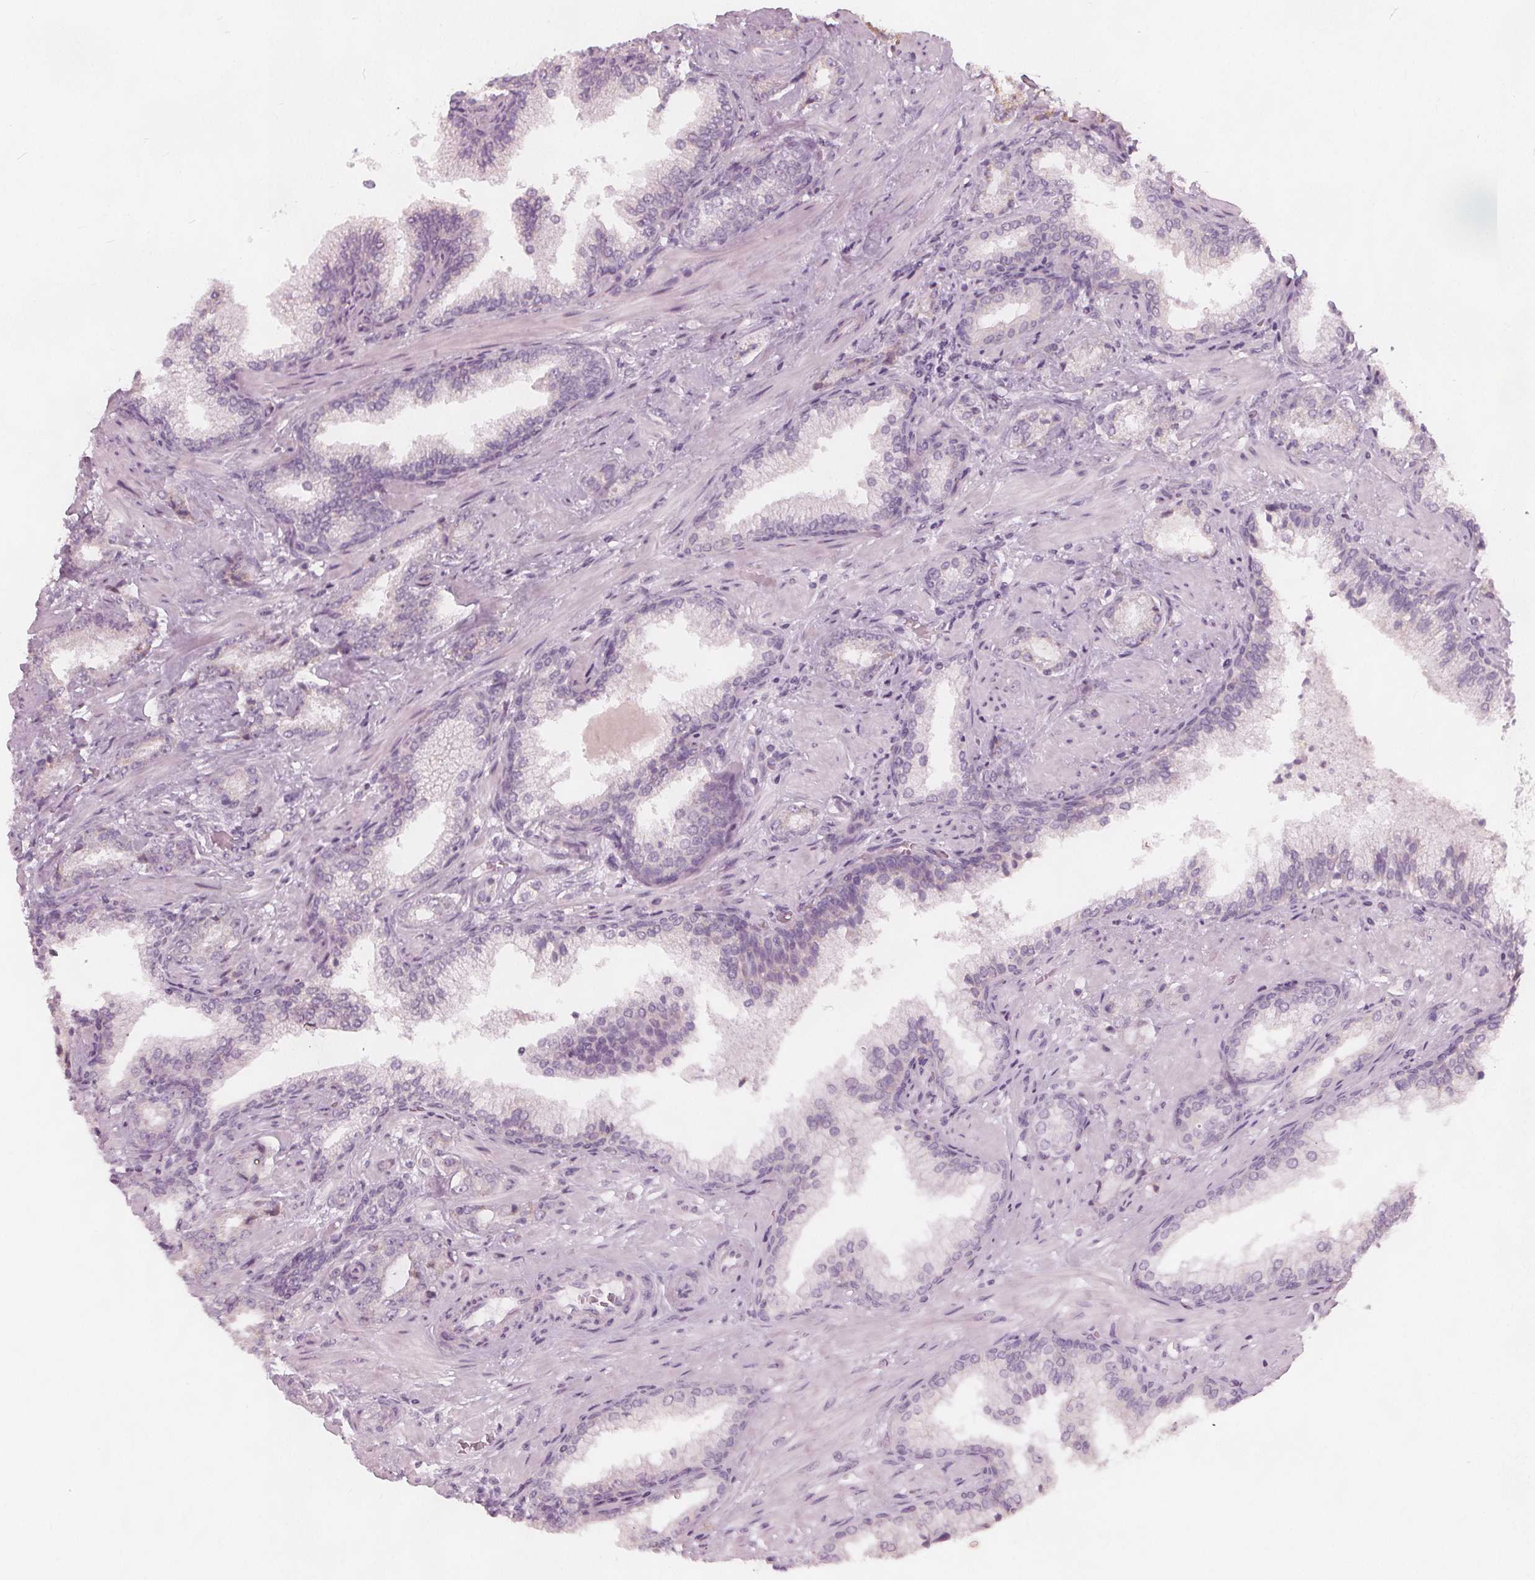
{"staining": {"intensity": "negative", "quantity": "none", "location": "none"}, "tissue": "prostate cancer", "cell_type": "Tumor cells", "image_type": "cancer", "snomed": [{"axis": "morphology", "description": "Adenocarcinoma, Low grade"}, {"axis": "topography", "description": "Prostate"}], "caption": "Tumor cells show no significant staining in prostate adenocarcinoma (low-grade). (Stains: DAB (3,3'-diaminobenzidine) immunohistochemistry with hematoxylin counter stain, Microscopy: brightfield microscopy at high magnification).", "gene": "BRSK1", "patient": {"sex": "male", "age": 61}}